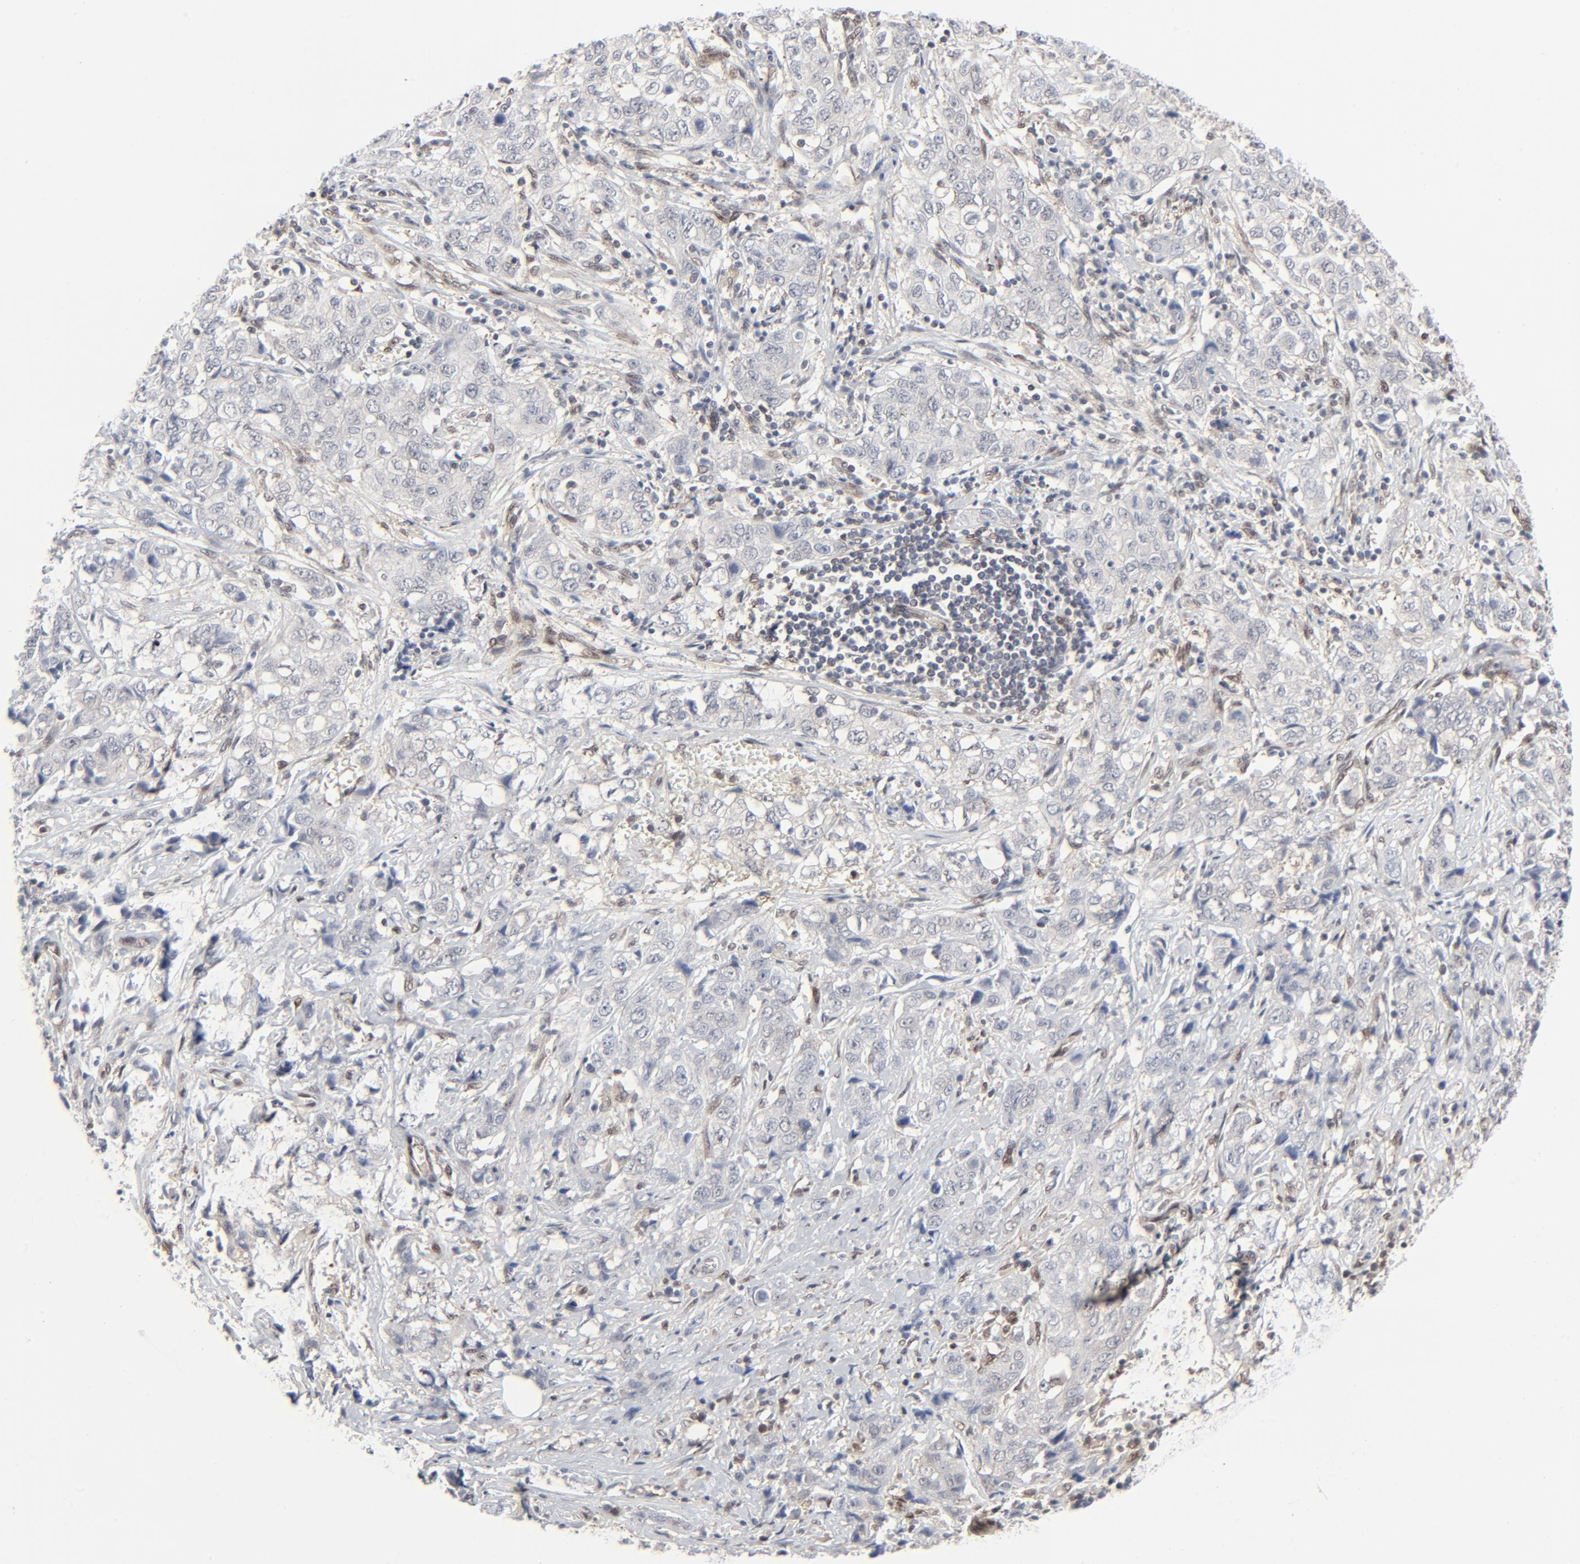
{"staining": {"intensity": "weak", "quantity": "<25%", "location": "cytoplasmic/membranous,nuclear"}, "tissue": "stomach cancer", "cell_type": "Tumor cells", "image_type": "cancer", "snomed": [{"axis": "morphology", "description": "Adenocarcinoma, NOS"}, {"axis": "topography", "description": "Stomach"}], "caption": "High power microscopy image of an immunohistochemistry micrograph of adenocarcinoma (stomach), revealing no significant staining in tumor cells.", "gene": "AKT1", "patient": {"sex": "male", "age": 48}}